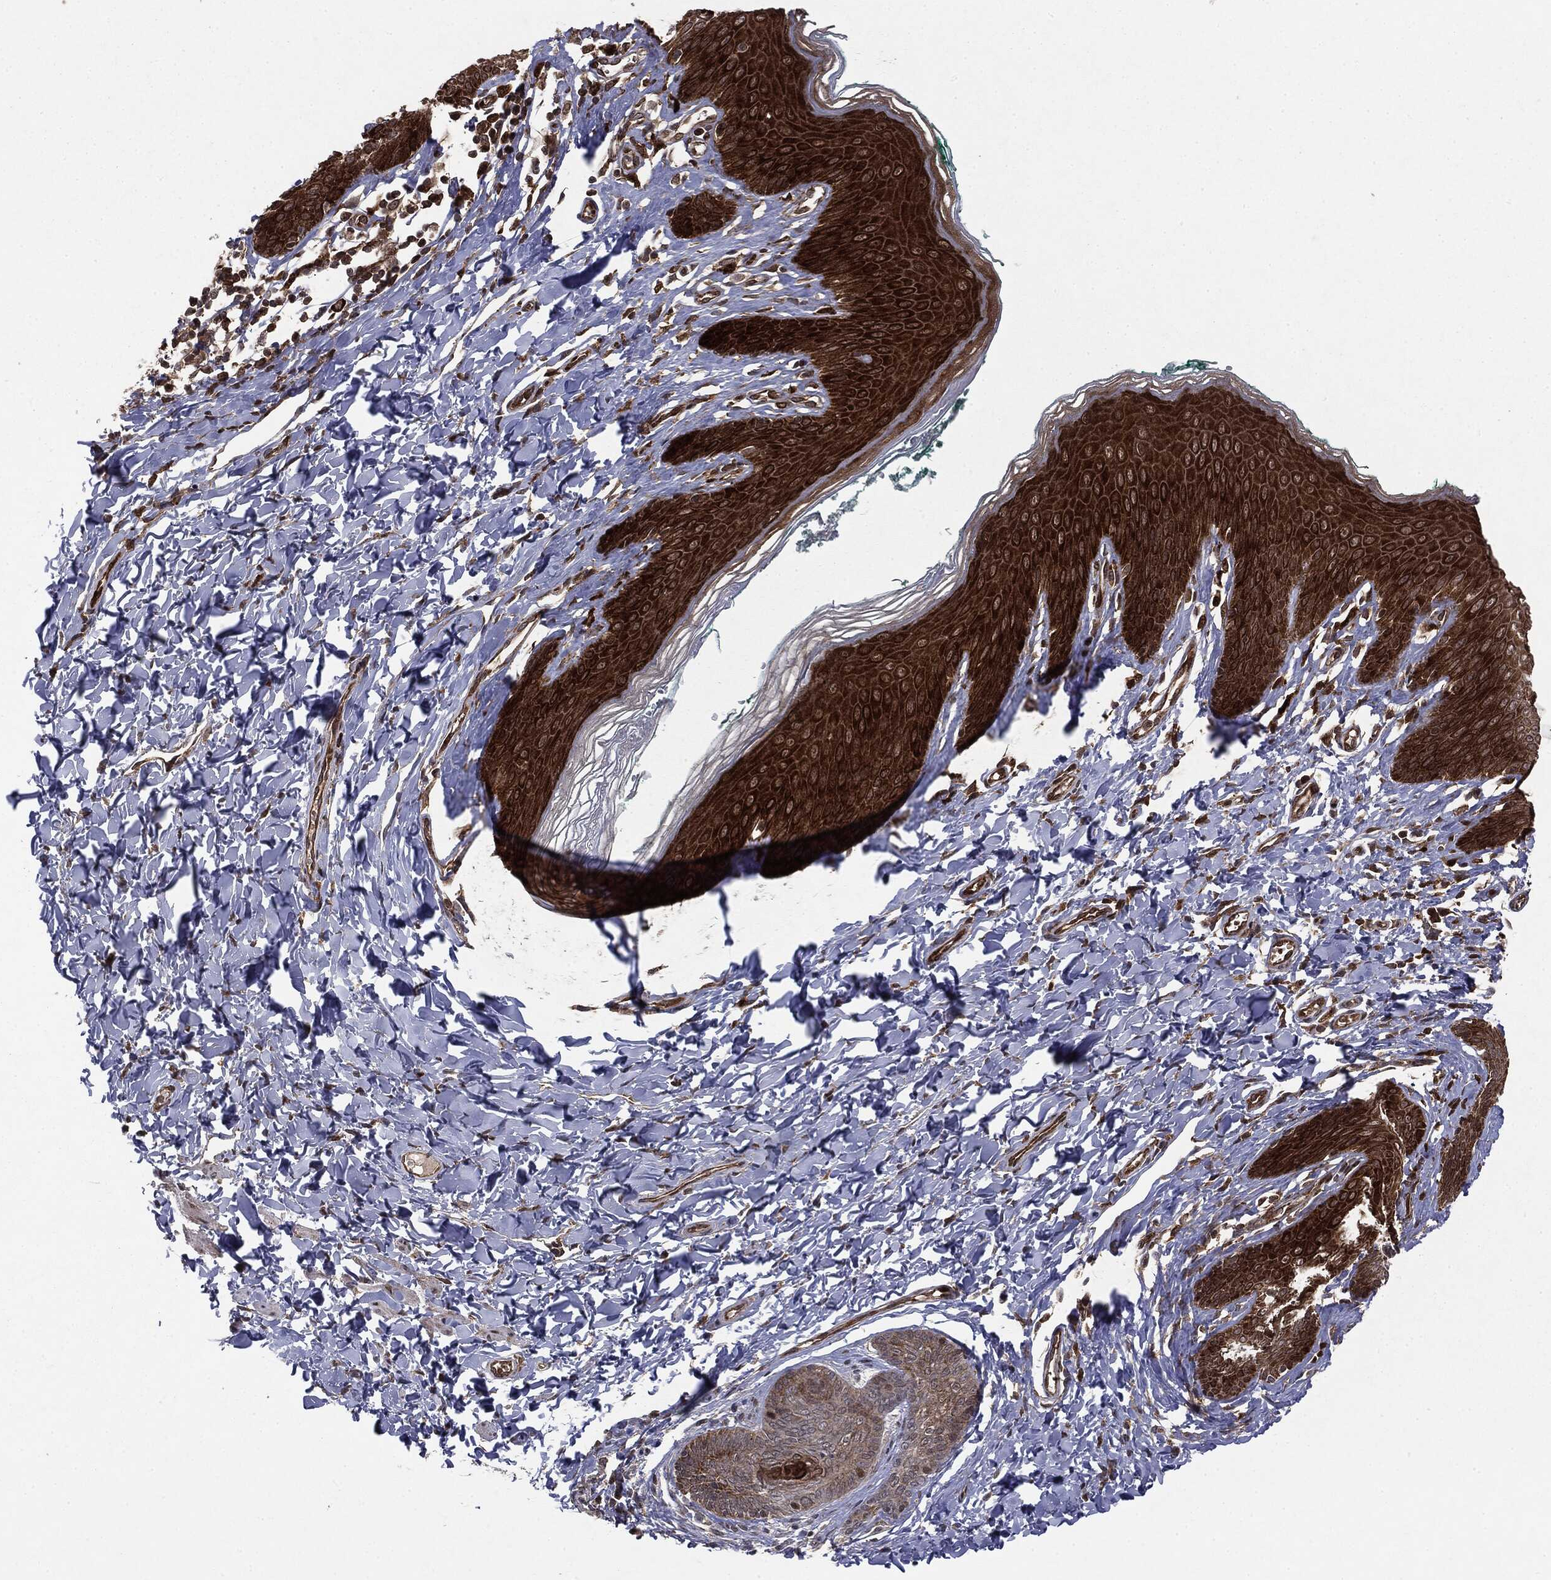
{"staining": {"intensity": "strong", "quantity": ">75%", "location": "cytoplasmic/membranous"}, "tissue": "skin", "cell_type": "Epidermal cells", "image_type": "normal", "snomed": [{"axis": "morphology", "description": "Normal tissue, NOS"}, {"axis": "topography", "description": "Vulva"}], "caption": "Immunohistochemical staining of benign human skin shows >75% levels of strong cytoplasmic/membranous protein expression in approximately >75% of epidermal cells. The staining is performed using DAB (3,3'-diaminobenzidine) brown chromogen to label protein expression. The nuclei are counter-stained blue using hematoxylin.", "gene": "OTUB1", "patient": {"sex": "female", "age": 66}}